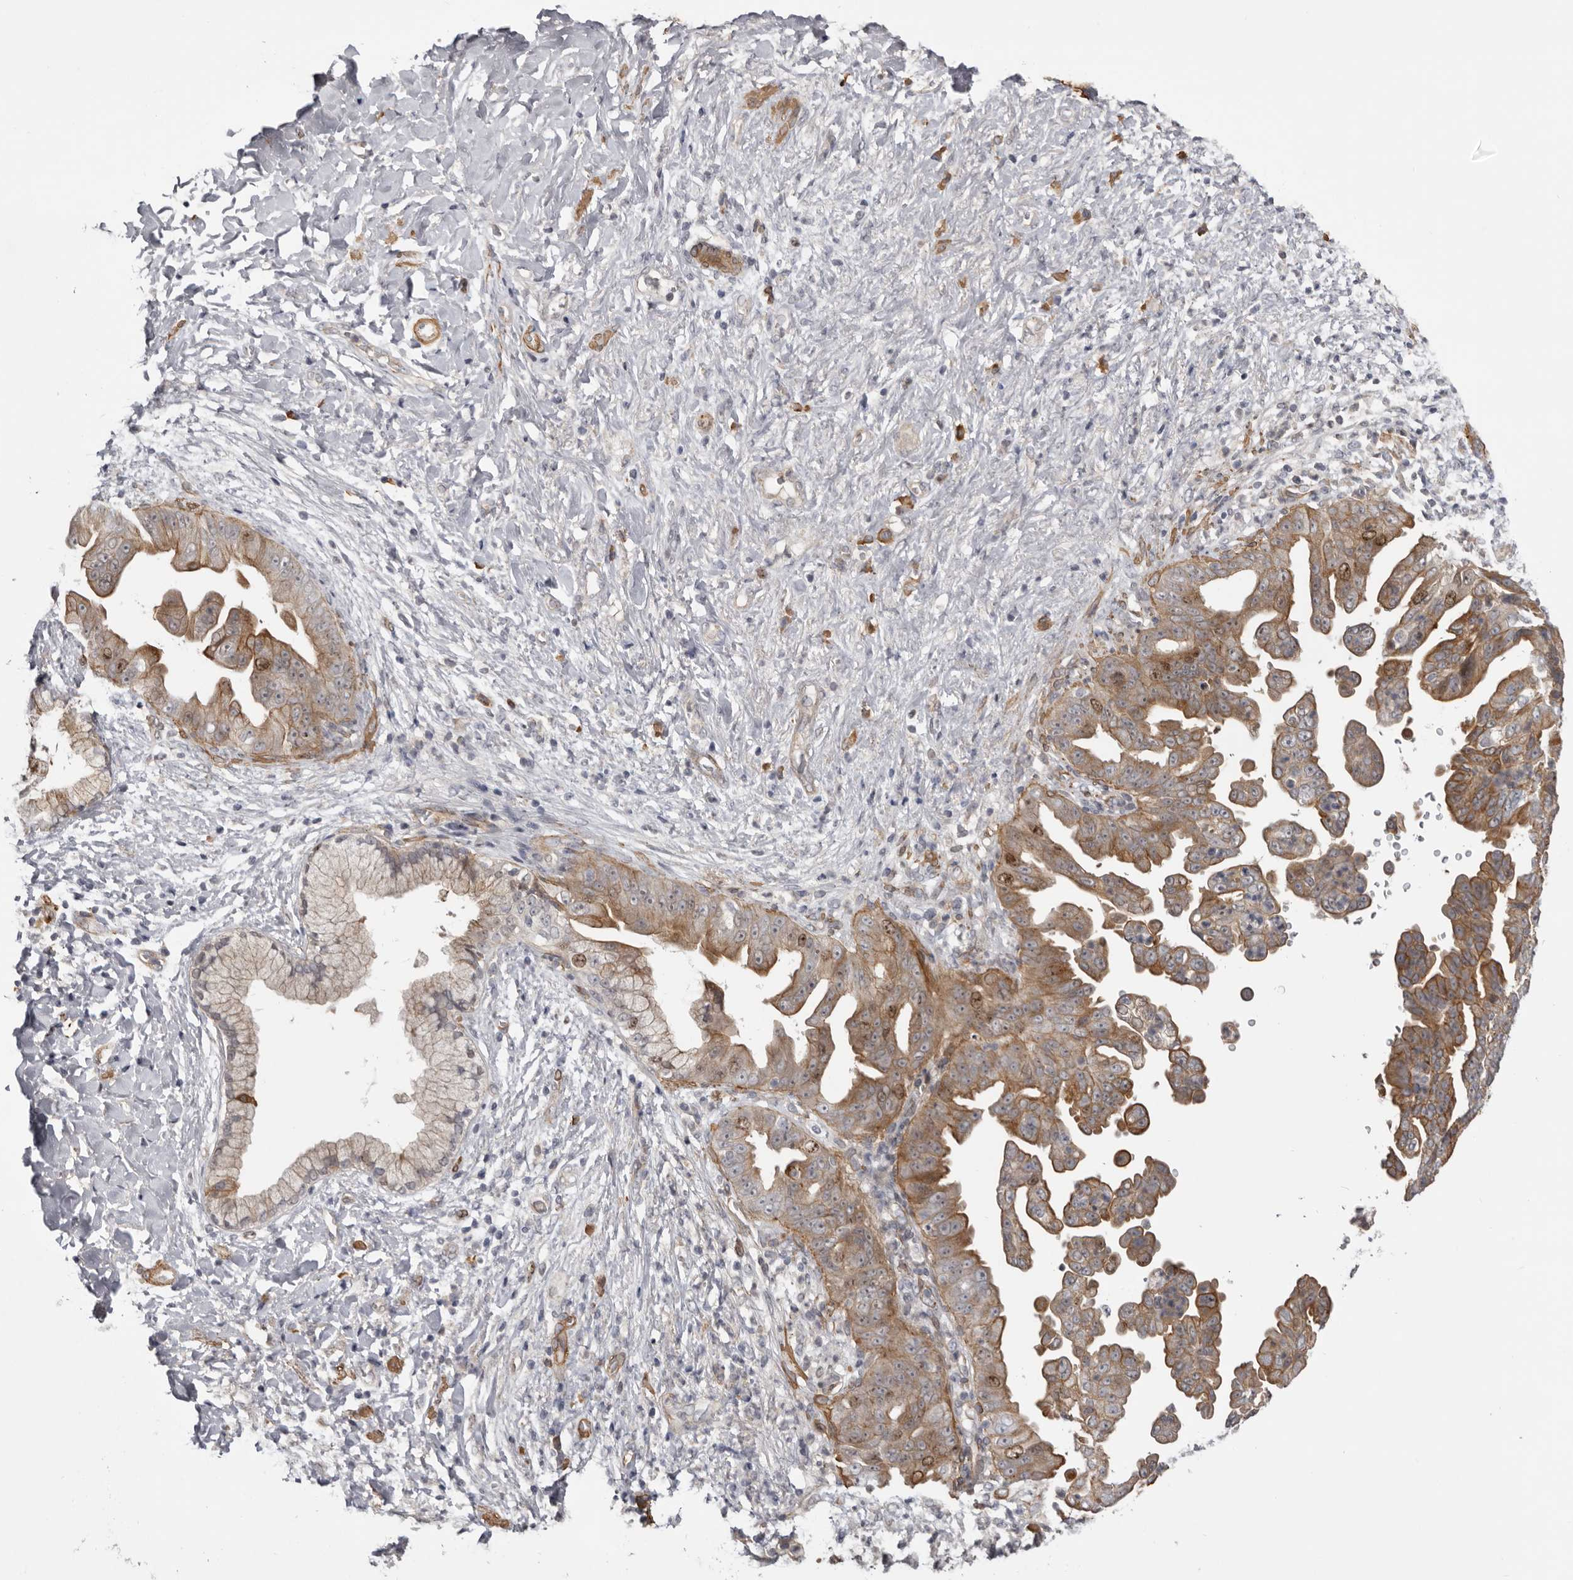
{"staining": {"intensity": "moderate", "quantity": ">75%", "location": "cytoplasmic/membranous,nuclear"}, "tissue": "pancreatic cancer", "cell_type": "Tumor cells", "image_type": "cancer", "snomed": [{"axis": "morphology", "description": "Adenocarcinoma, NOS"}, {"axis": "topography", "description": "Pancreas"}], "caption": "Protein positivity by immunohistochemistry (IHC) shows moderate cytoplasmic/membranous and nuclear staining in approximately >75% of tumor cells in adenocarcinoma (pancreatic).", "gene": "CDCA8", "patient": {"sex": "female", "age": 78}}